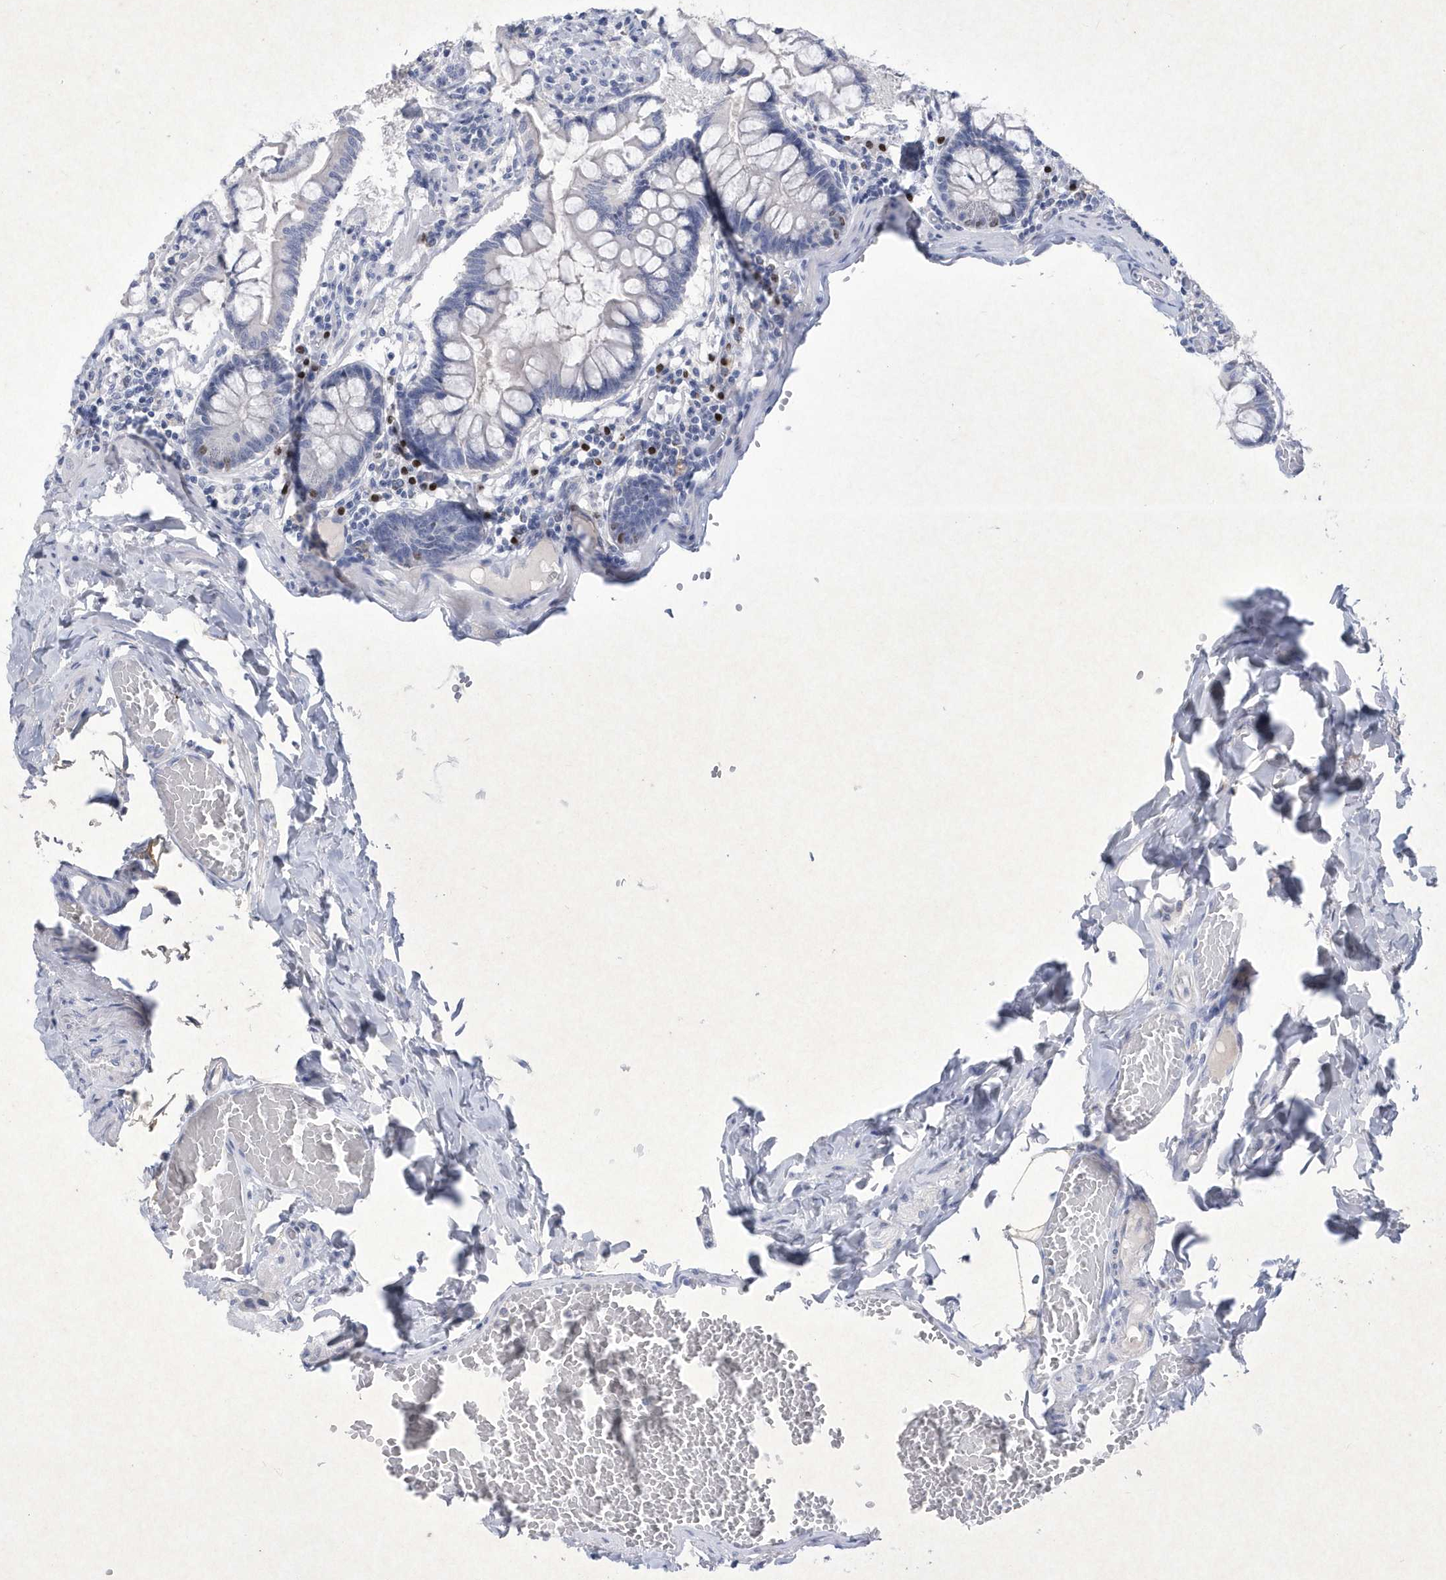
{"staining": {"intensity": "negative", "quantity": "none", "location": "none"}, "tissue": "small intestine", "cell_type": "Glandular cells", "image_type": "normal", "snomed": [{"axis": "morphology", "description": "Normal tissue, NOS"}, {"axis": "topography", "description": "Small intestine"}], "caption": "Glandular cells are negative for brown protein staining in benign small intestine. The staining is performed using DAB (3,3'-diaminobenzidine) brown chromogen with nuclei counter-stained in using hematoxylin.", "gene": "BHLHA15", "patient": {"sex": "male", "age": 41}}